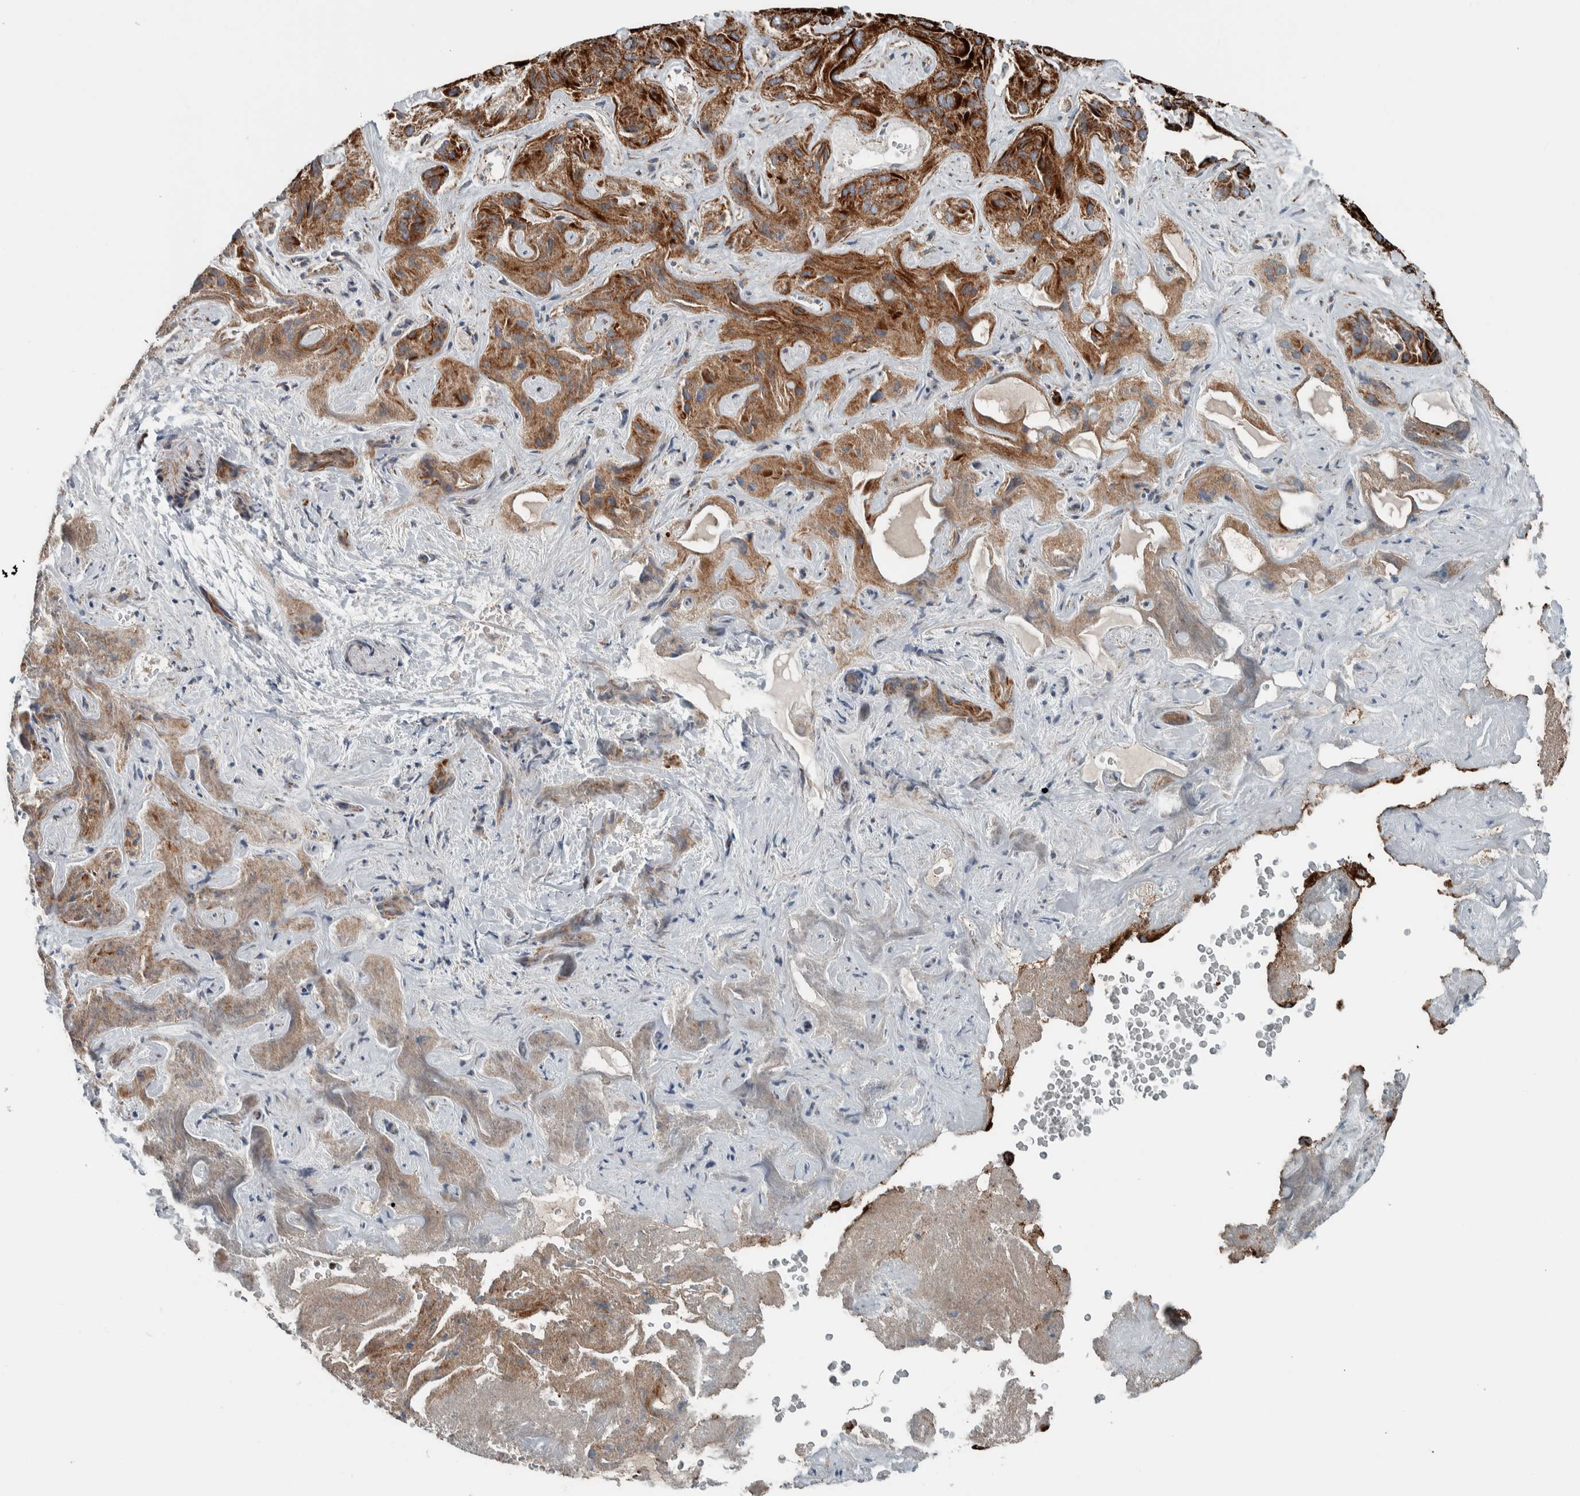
{"staining": {"intensity": "moderate", "quantity": ">75%", "location": "cytoplasmic/membranous"}, "tissue": "liver cancer", "cell_type": "Tumor cells", "image_type": "cancer", "snomed": [{"axis": "morphology", "description": "Cholangiocarcinoma"}, {"axis": "topography", "description": "Liver"}], "caption": "Protein analysis of liver cancer (cholangiocarcinoma) tissue reveals moderate cytoplasmic/membranous staining in approximately >75% of tumor cells. (Stains: DAB in brown, nuclei in blue, Microscopy: brightfield microscopy at high magnification).", "gene": "CNTROB", "patient": {"sex": "female", "age": 52}}